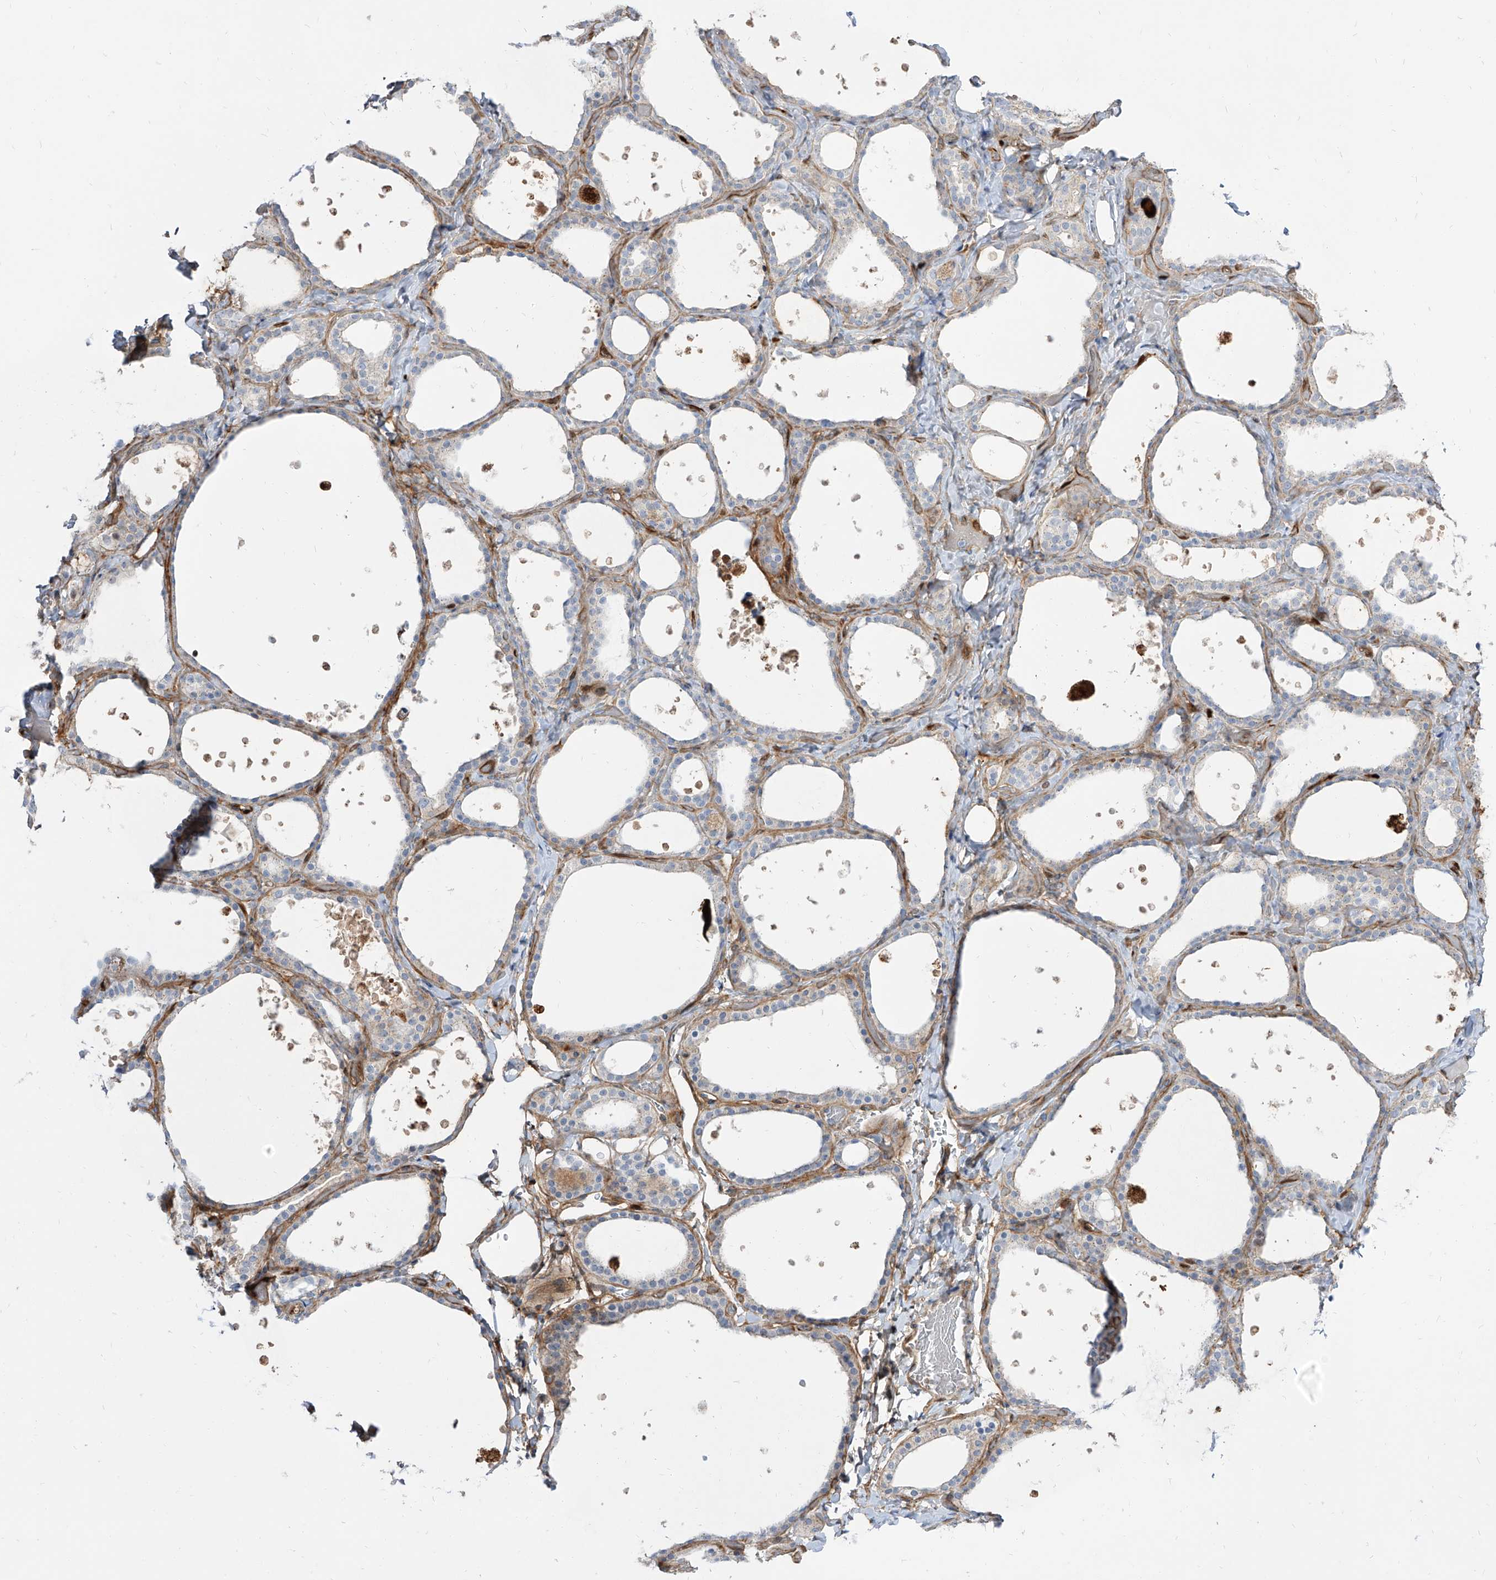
{"staining": {"intensity": "negative", "quantity": "none", "location": "none"}, "tissue": "thyroid gland", "cell_type": "Glandular cells", "image_type": "normal", "snomed": [{"axis": "morphology", "description": "Normal tissue, NOS"}, {"axis": "topography", "description": "Thyroid gland"}], "caption": "Micrograph shows no protein staining in glandular cells of unremarkable thyroid gland. (Stains: DAB IHC with hematoxylin counter stain, Microscopy: brightfield microscopy at high magnification).", "gene": "KYNU", "patient": {"sex": "female", "age": 44}}